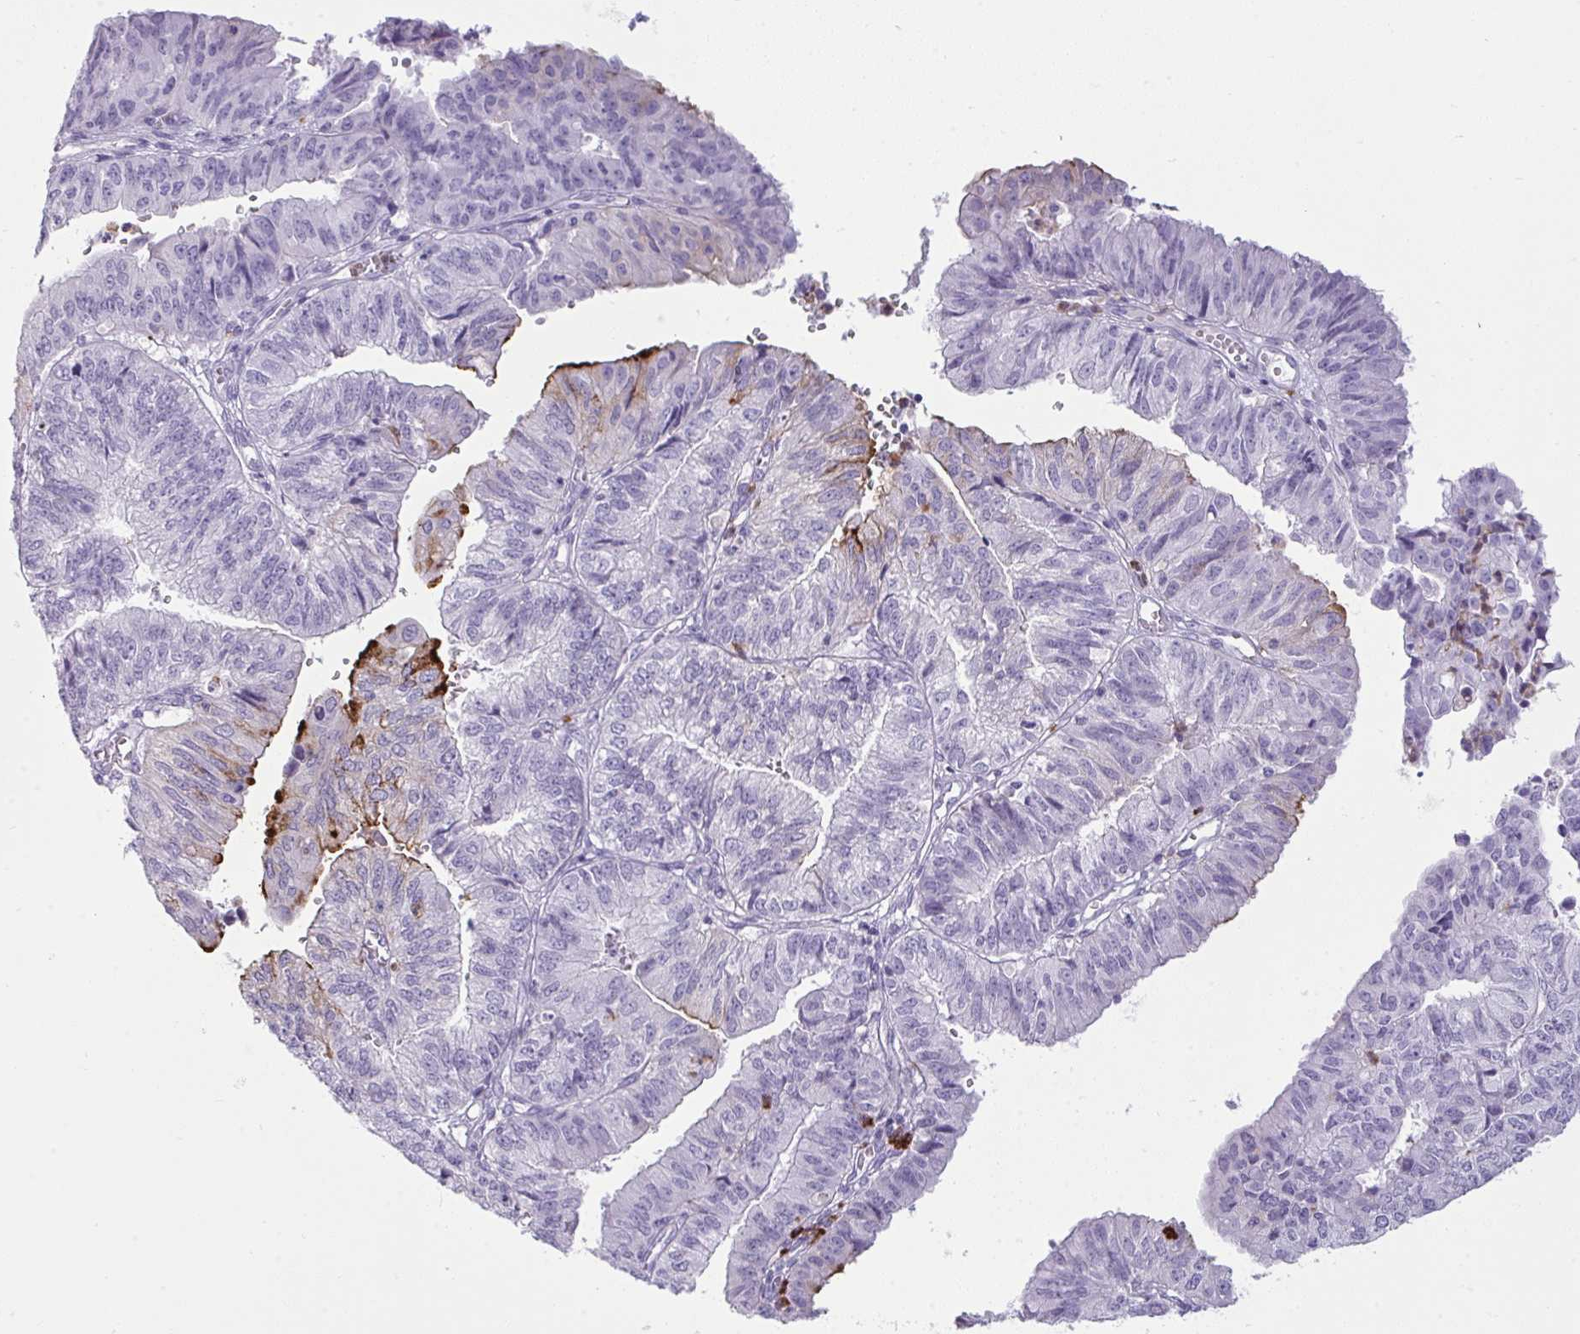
{"staining": {"intensity": "strong", "quantity": "<25%", "location": "cytoplasmic/membranous"}, "tissue": "endometrial cancer", "cell_type": "Tumor cells", "image_type": "cancer", "snomed": [{"axis": "morphology", "description": "Adenocarcinoma, NOS"}, {"axis": "topography", "description": "Endometrium"}], "caption": "About <25% of tumor cells in human endometrial adenocarcinoma show strong cytoplasmic/membranous protein positivity as visualized by brown immunohistochemical staining.", "gene": "ARHGAP42", "patient": {"sex": "female", "age": 56}}